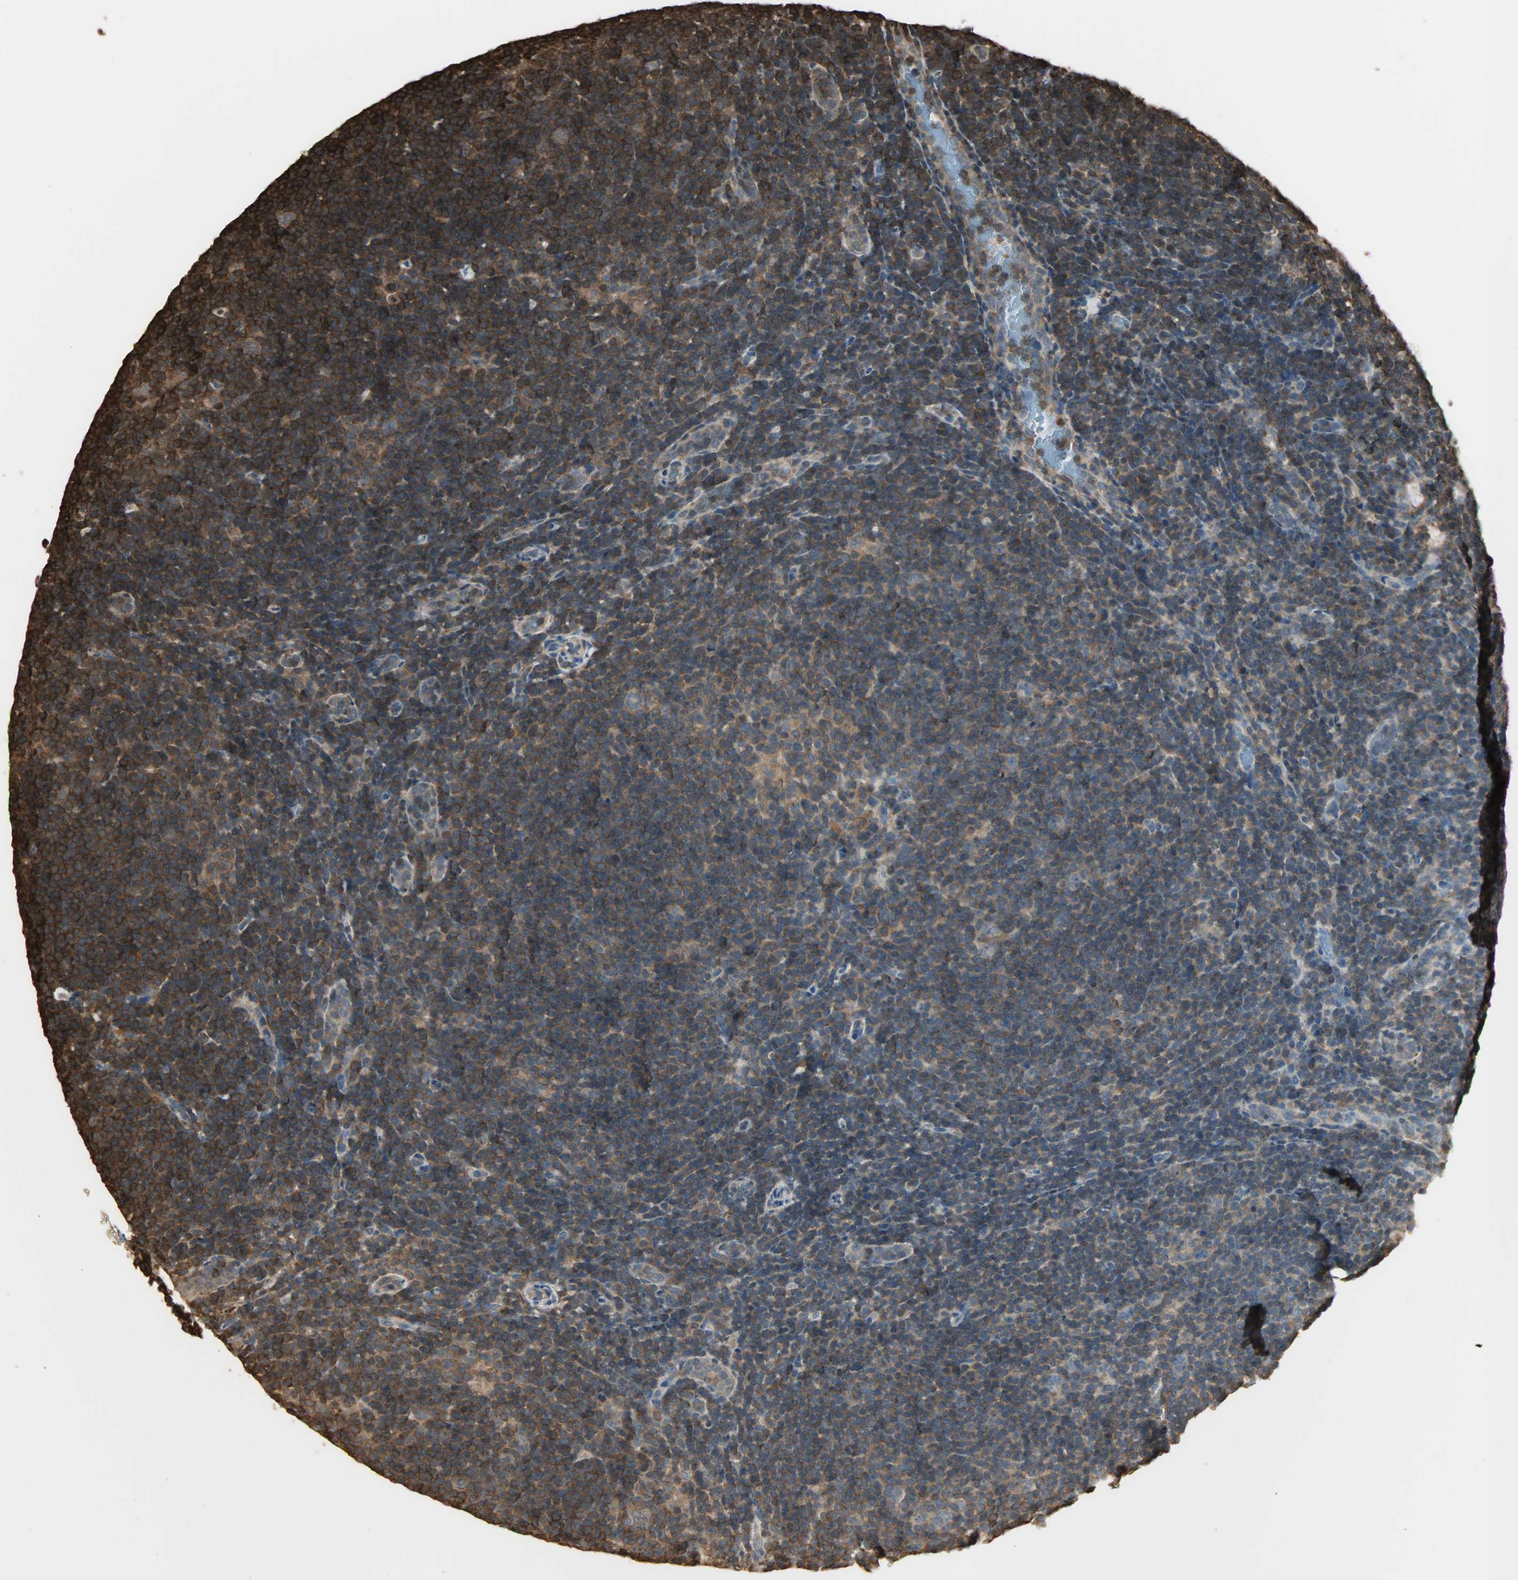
{"staining": {"intensity": "strong", "quantity": "25%-75%", "location": "cytoplasmic/membranous"}, "tissue": "lymphoma", "cell_type": "Tumor cells", "image_type": "cancer", "snomed": [{"axis": "morphology", "description": "Hodgkin's disease, NOS"}, {"axis": "topography", "description": "Lymph node"}], "caption": "A brown stain shows strong cytoplasmic/membranous expression of a protein in human Hodgkin's disease tumor cells. Nuclei are stained in blue.", "gene": "YWHAZ", "patient": {"sex": "female", "age": 57}}